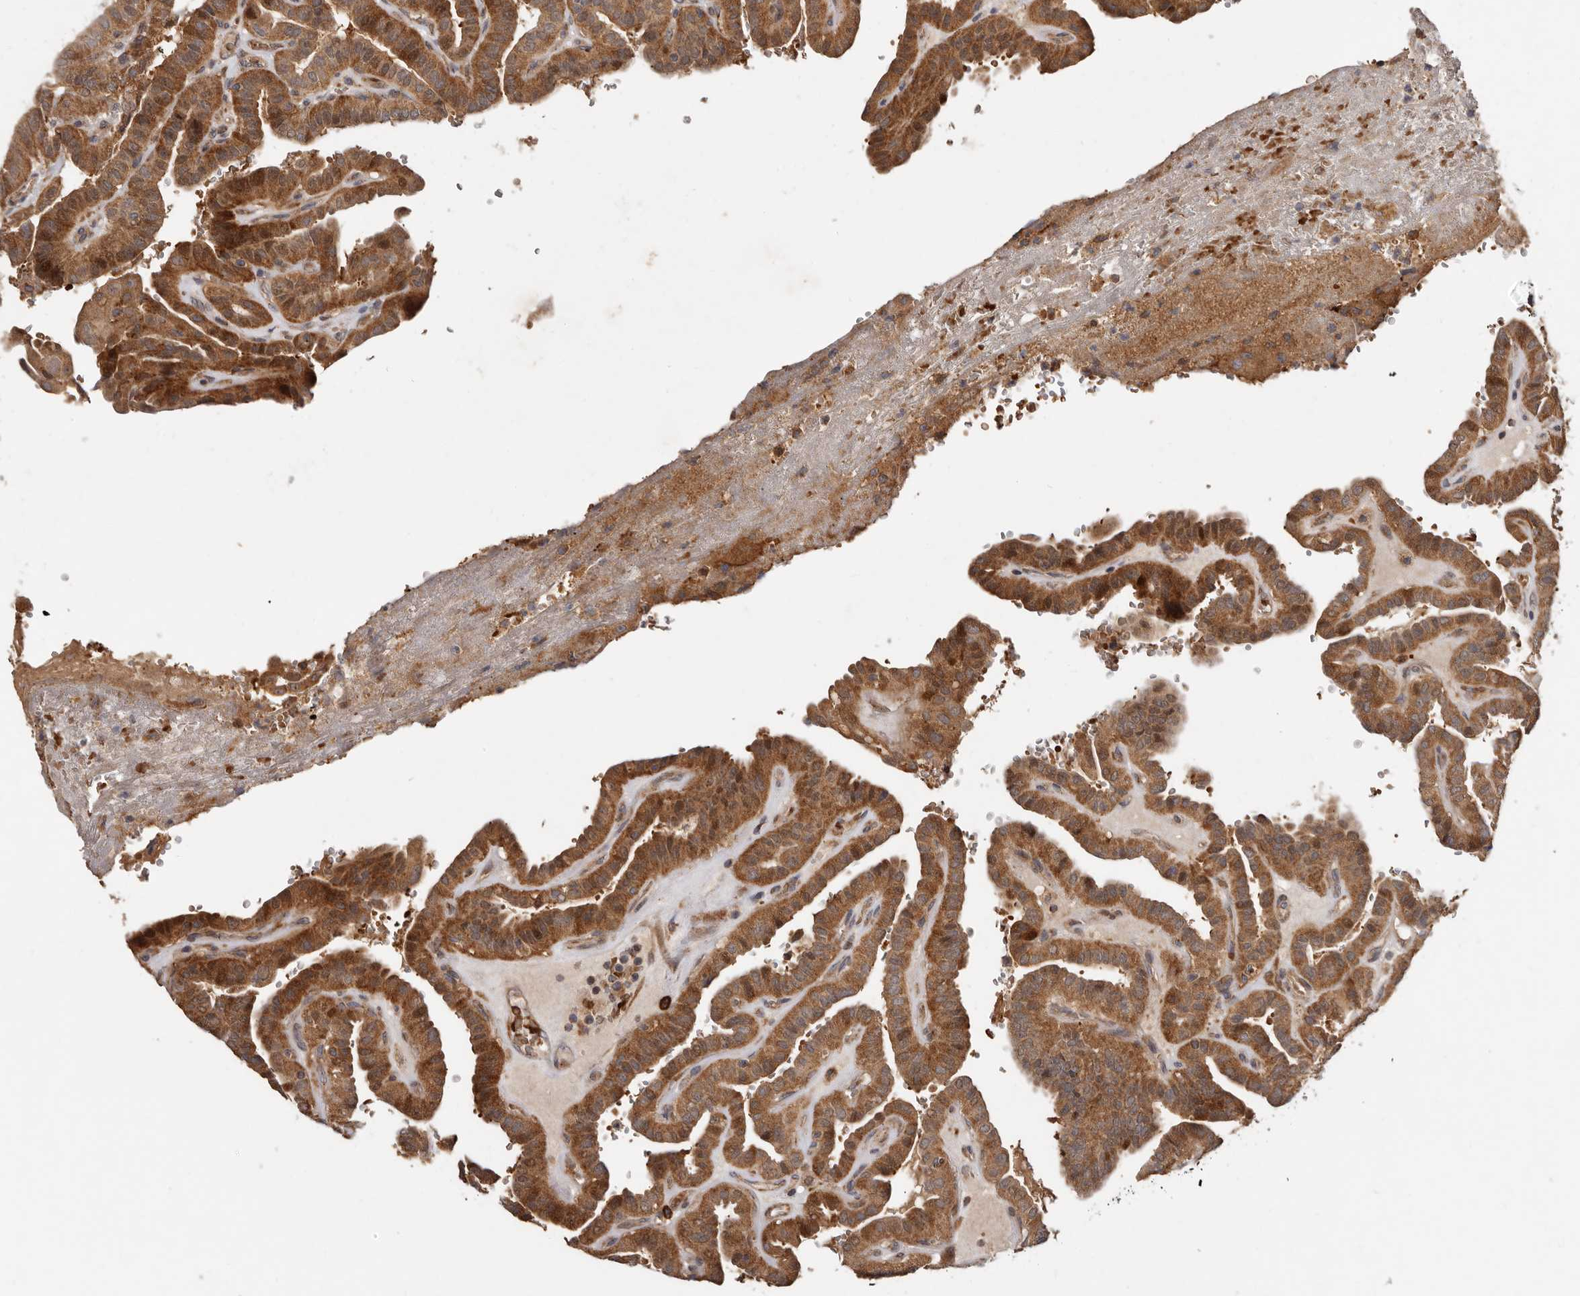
{"staining": {"intensity": "strong", "quantity": ">75%", "location": "cytoplasmic/membranous"}, "tissue": "thyroid cancer", "cell_type": "Tumor cells", "image_type": "cancer", "snomed": [{"axis": "morphology", "description": "Papillary adenocarcinoma, NOS"}, {"axis": "topography", "description": "Thyroid gland"}], "caption": "Tumor cells demonstrate high levels of strong cytoplasmic/membranous staining in about >75% of cells in thyroid papillary adenocarcinoma. Using DAB (3,3'-diaminobenzidine) (brown) and hematoxylin (blue) stains, captured at high magnification using brightfield microscopy.", "gene": "GOT1L1", "patient": {"sex": "male", "age": 77}}